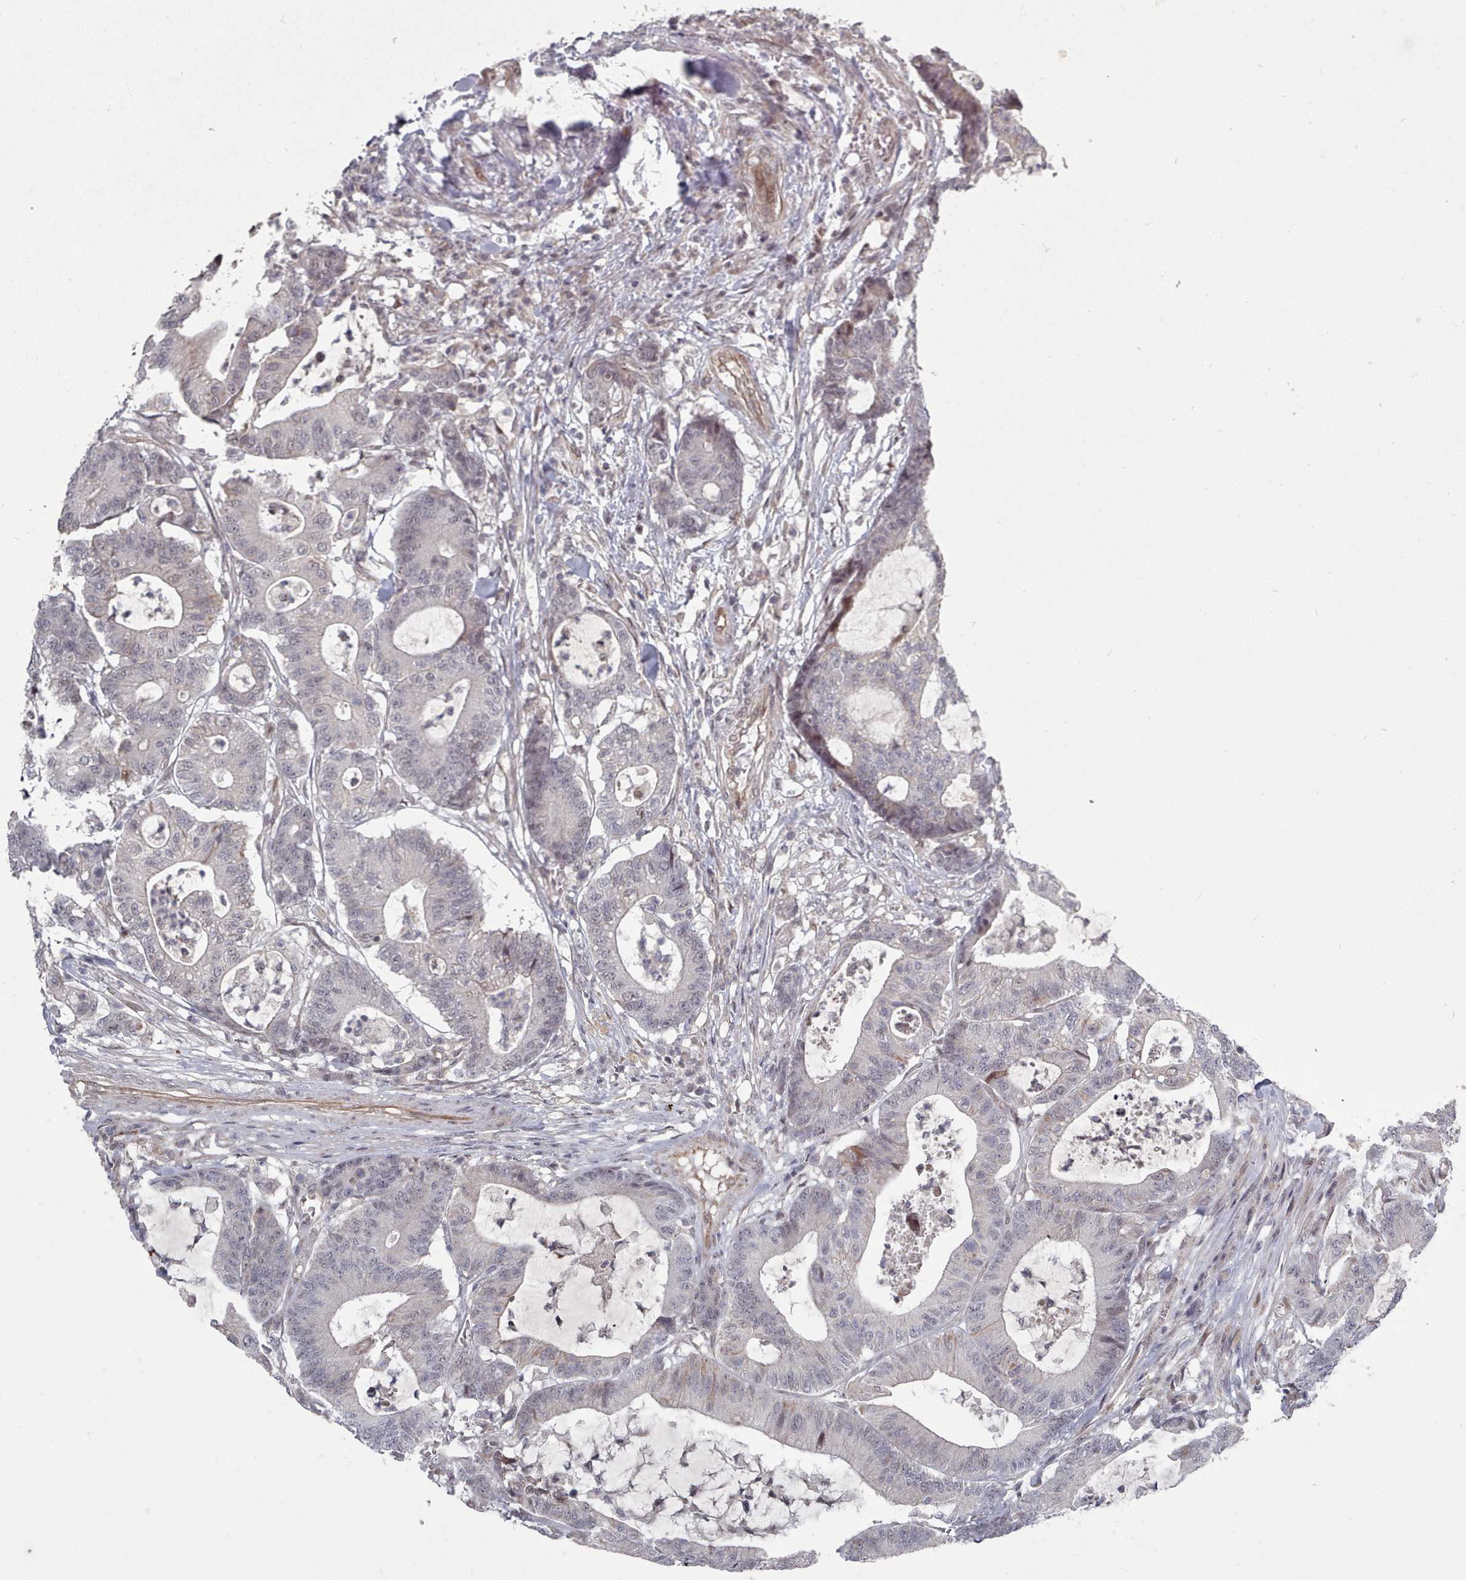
{"staining": {"intensity": "negative", "quantity": "none", "location": "none"}, "tissue": "colorectal cancer", "cell_type": "Tumor cells", "image_type": "cancer", "snomed": [{"axis": "morphology", "description": "Adenocarcinoma, NOS"}, {"axis": "topography", "description": "Colon"}], "caption": "Immunohistochemistry image of neoplastic tissue: adenocarcinoma (colorectal) stained with DAB reveals no significant protein staining in tumor cells.", "gene": "CPSF4", "patient": {"sex": "female", "age": 84}}